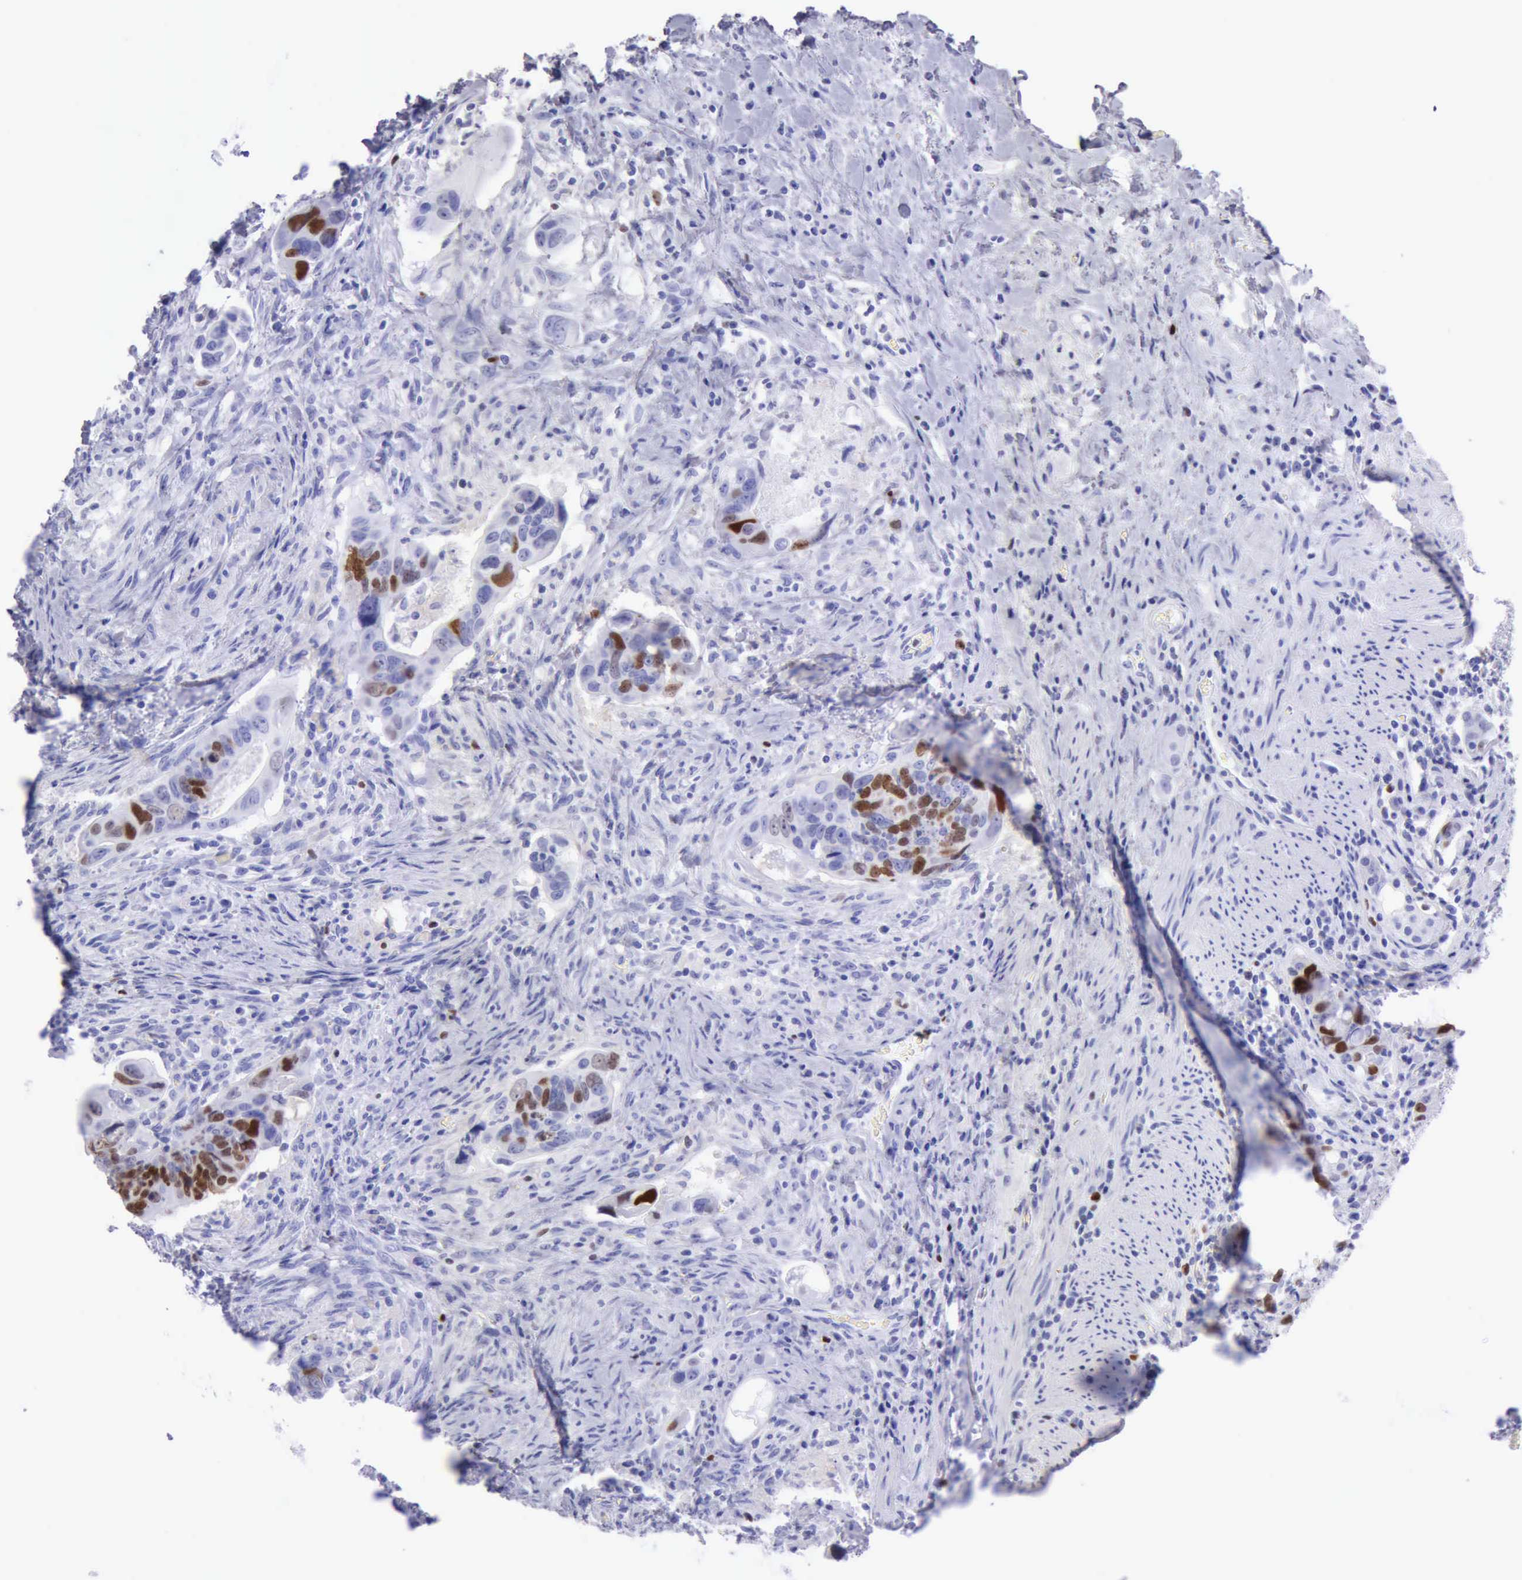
{"staining": {"intensity": "strong", "quantity": "25%-75%", "location": "nuclear"}, "tissue": "colorectal cancer", "cell_type": "Tumor cells", "image_type": "cancer", "snomed": [{"axis": "morphology", "description": "Adenocarcinoma, NOS"}, {"axis": "topography", "description": "Rectum"}], "caption": "Immunohistochemistry of colorectal adenocarcinoma demonstrates high levels of strong nuclear positivity in about 25%-75% of tumor cells. The staining is performed using DAB brown chromogen to label protein expression. The nuclei are counter-stained blue using hematoxylin.", "gene": "MCM2", "patient": {"sex": "male", "age": 53}}